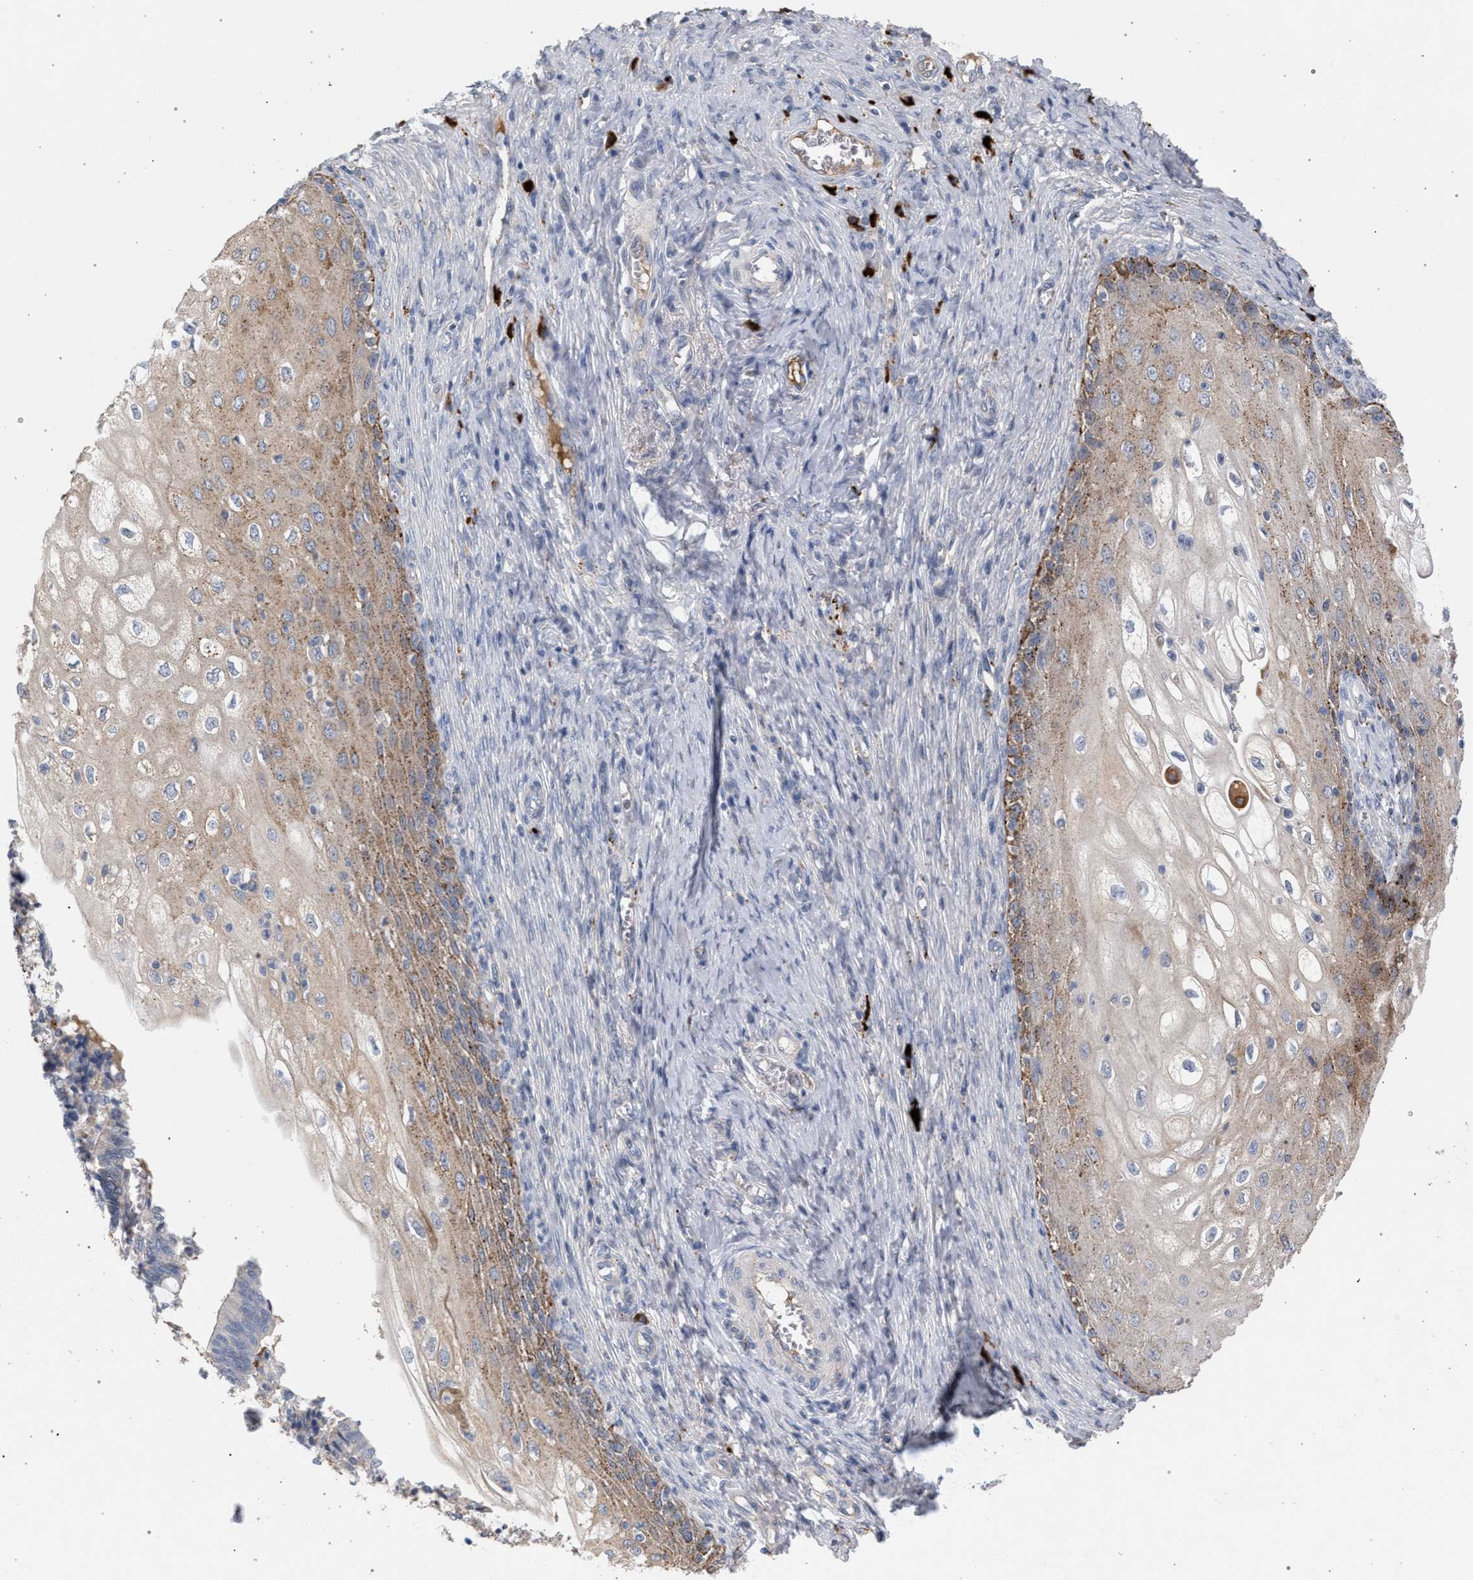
{"staining": {"intensity": "moderate", "quantity": "<25%", "location": "cytoplasmic/membranous"}, "tissue": "cervical cancer", "cell_type": "Tumor cells", "image_type": "cancer", "snomed": [{"axis": "morphology", "description": "Adenocarcinoma, NOS"}, {"axis": "topography", "description": "Cervix"}], "caption": "Brown immunohistochemical staining in adenocarcinoma (cervical) exhibits moderate cytoplasmic/membranous staining in about <25% of tumor cells. The staining was performed using DAB (3,3'-diaminobenzidine), with brown indicating positive protein expression. Nuclei are stained blue with hematoxylin.", "gene": "MAMDC2", "patient": {"sex": "female", "age": 44}}